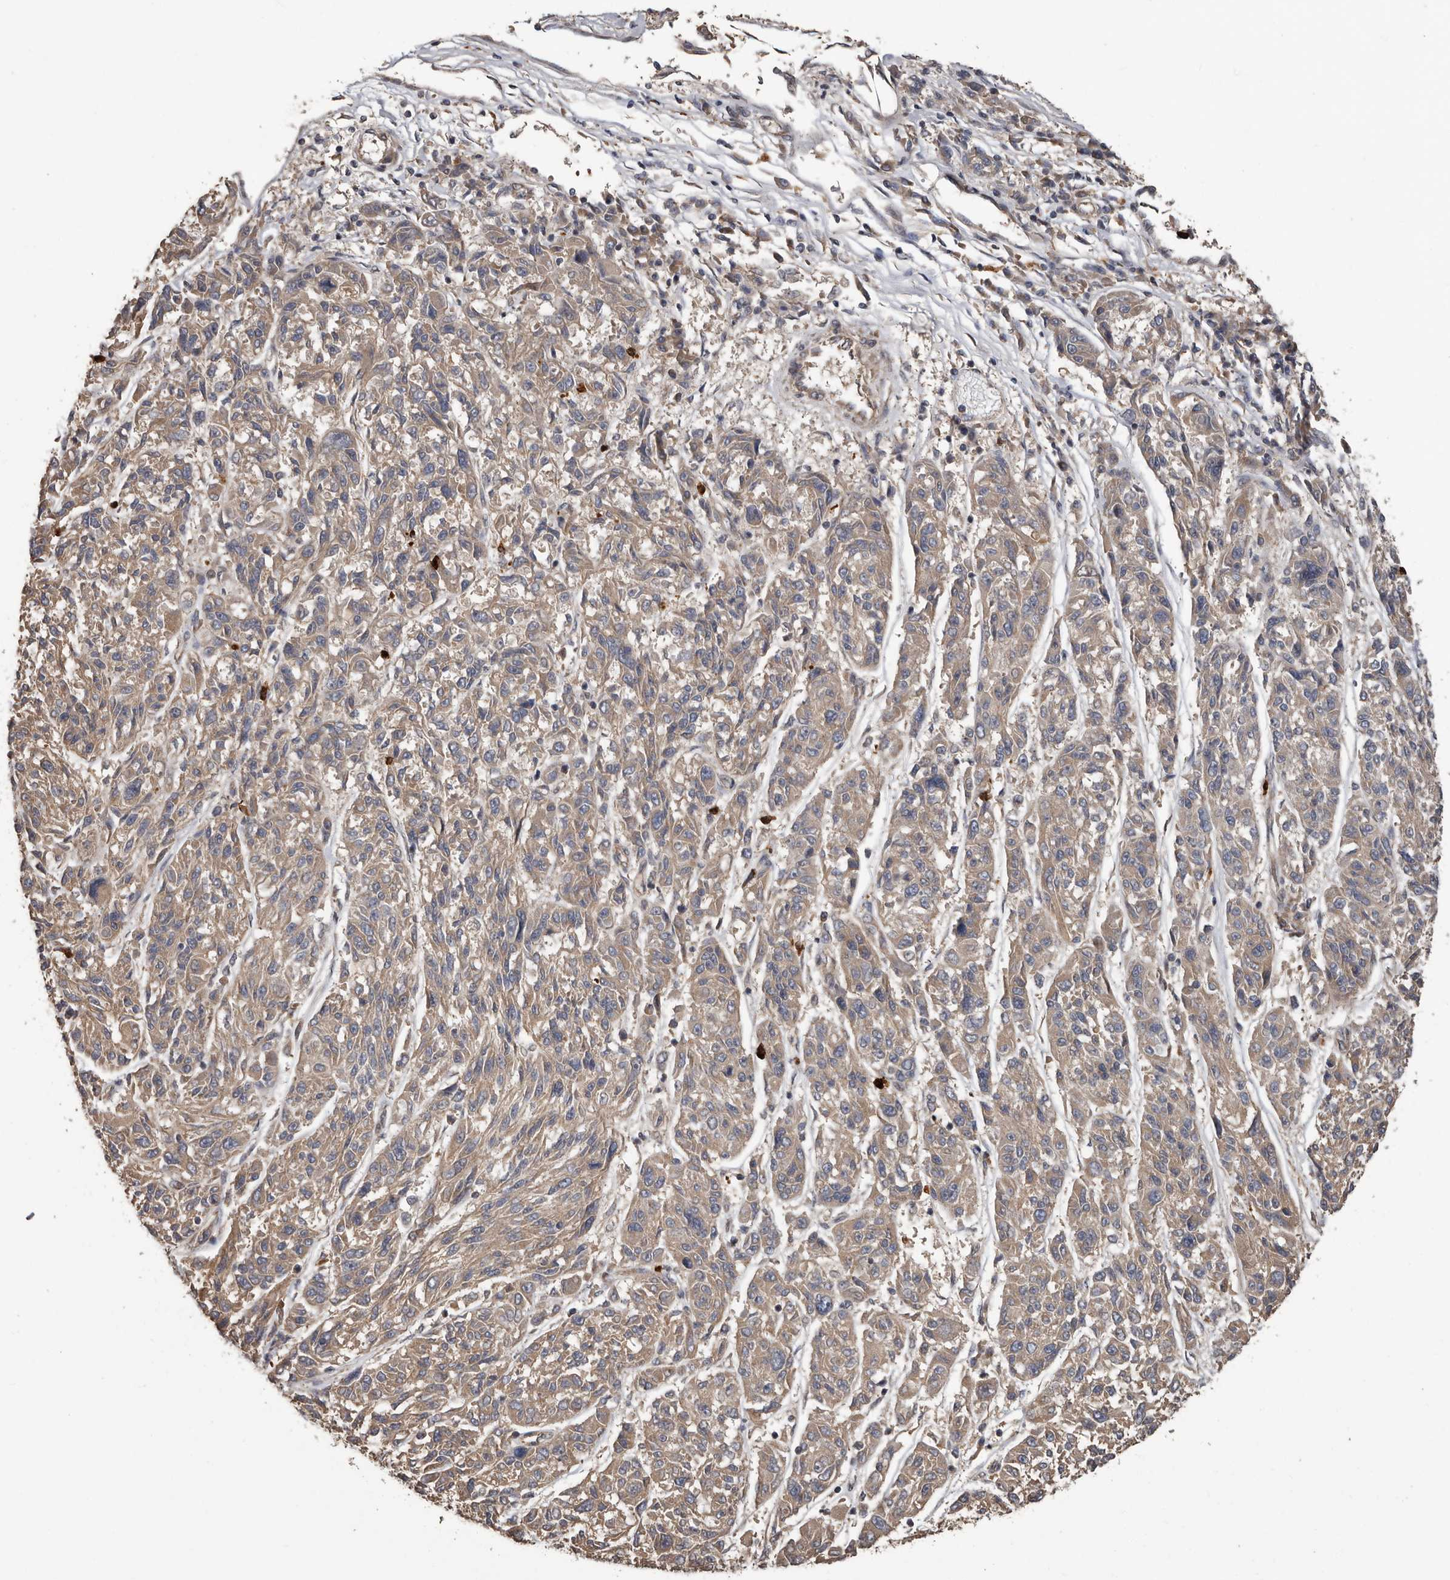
{"staining": {"intensity": "weak", "quantity": ">75%", "location": "cytoplasmic/membranous"}, "tissue": "melanoma", "cell_type": "Tumor cells", "image_type": "cancer", "snomed": [{"axis": "morphology", "description": "Malignant melanoma, NOS"}, {"axis": "topography", "description": "Skin"}], "caption": "There is low levels of weak cytoplasmic/membranous positivity in tumor cells of malignant melanoma, as demonstrated by immunohistochemical staining (brown color).", "gene": "ARHGEF5", "patient": {"sex": "male", "age": 53}}